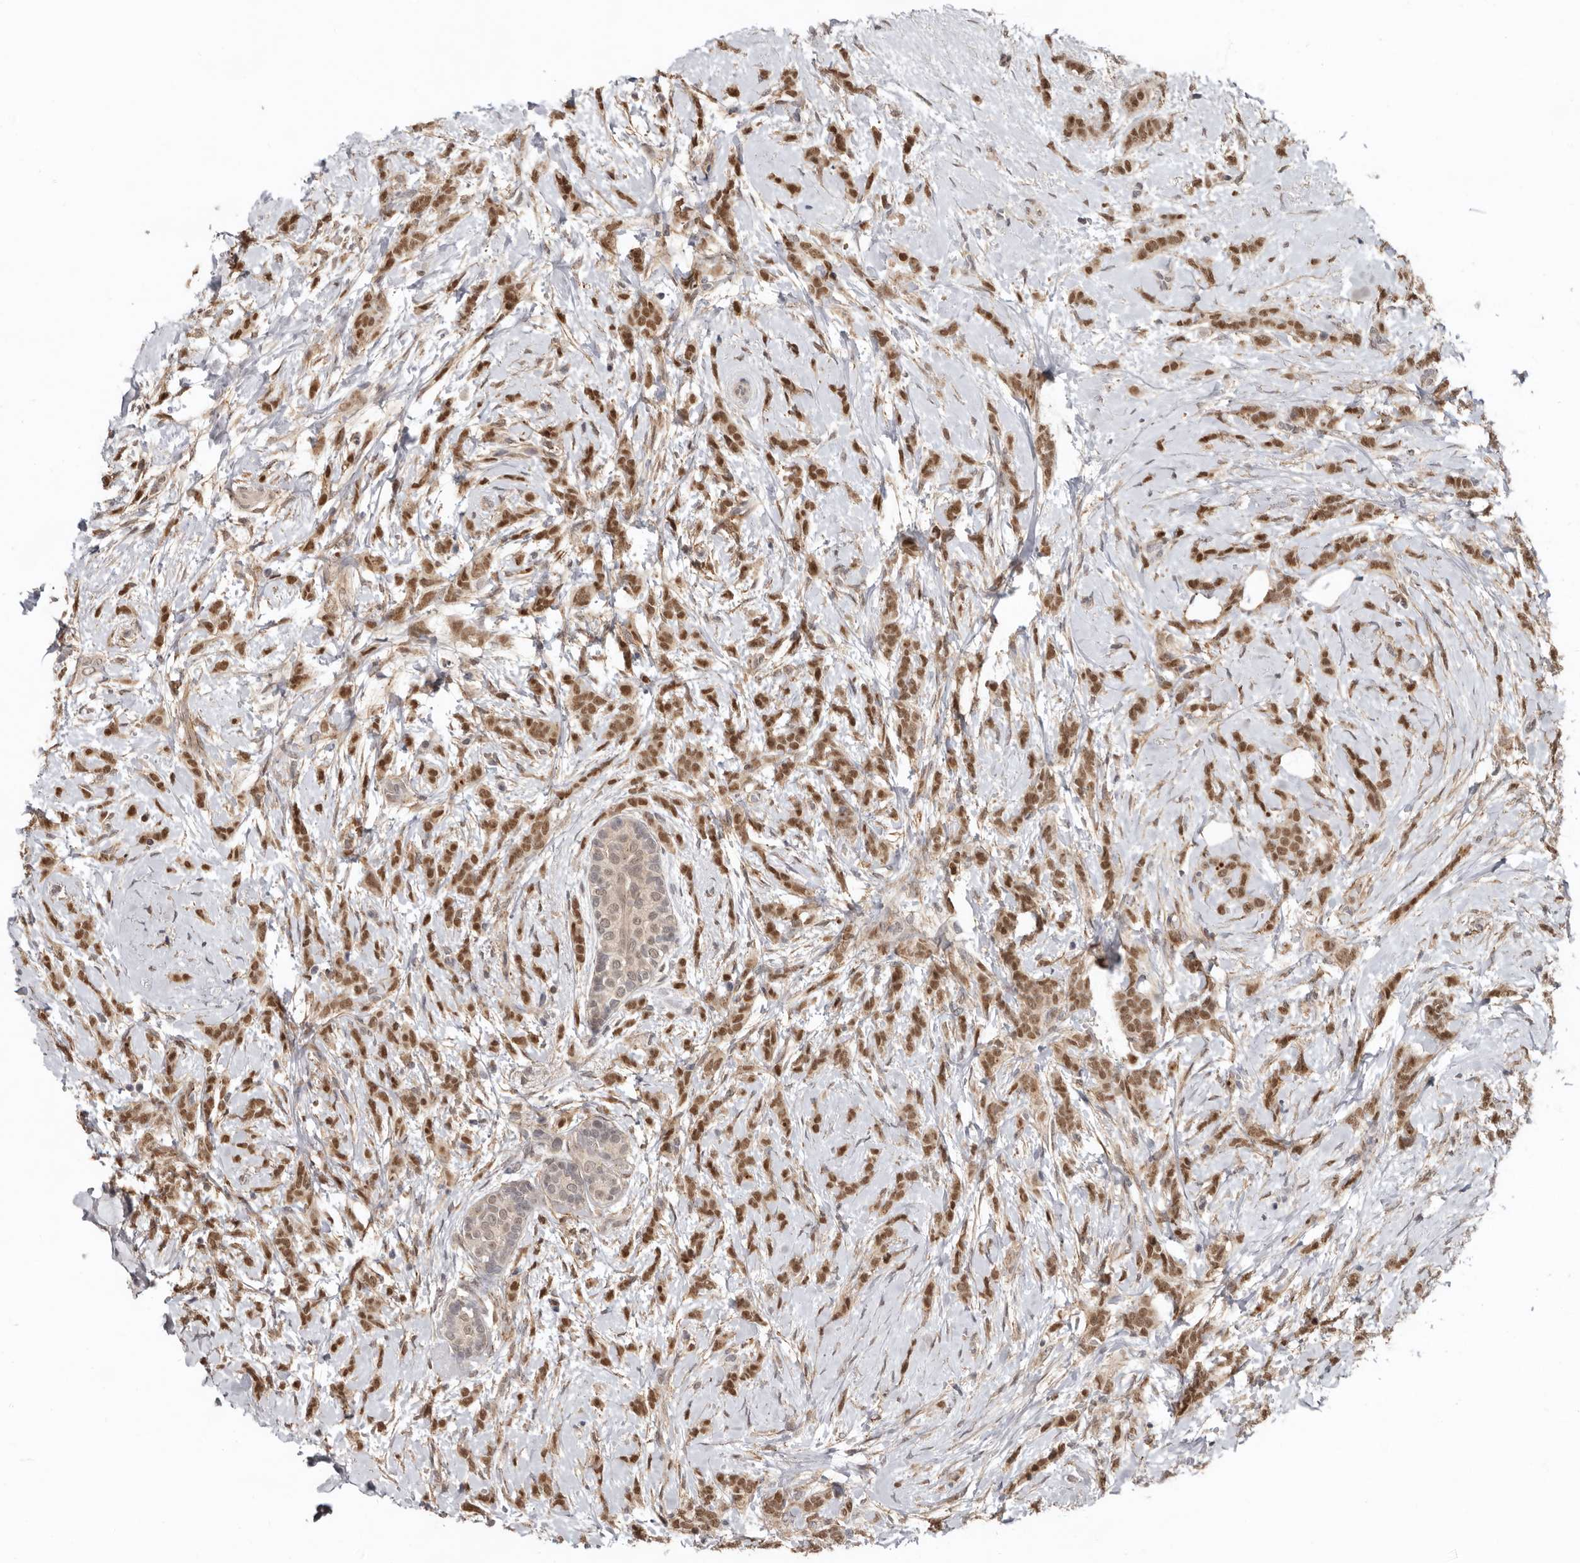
{"staining": {"intensity": "moderate", "quantity": ">75%", "location": "cytoplasmic/membranous,nuclear"}, "tissue": "breast cancer", "cell_type": "Tumor cells", "image_type": "cancer", "snomed": [{"axis": "morphology", "description": "Lobular carcinoma, in situ"}, {"axis": "morphology", "description": "Lobular carcinoma"}, {"axis": "topography", "description": "Breast"}], "caption": "An image of lobular carcinoma in situ (breast) stained for a protein exhibits moderate cytoplasmic/membranous and nuclear brown staining in tumor cells. (DAB (3,3'-diaminobenzidine) IHC, brown staining for protein, blue staining for nuclei).", "gene": "LRGUK", "patient": {"sex": "female", "age": 41}}